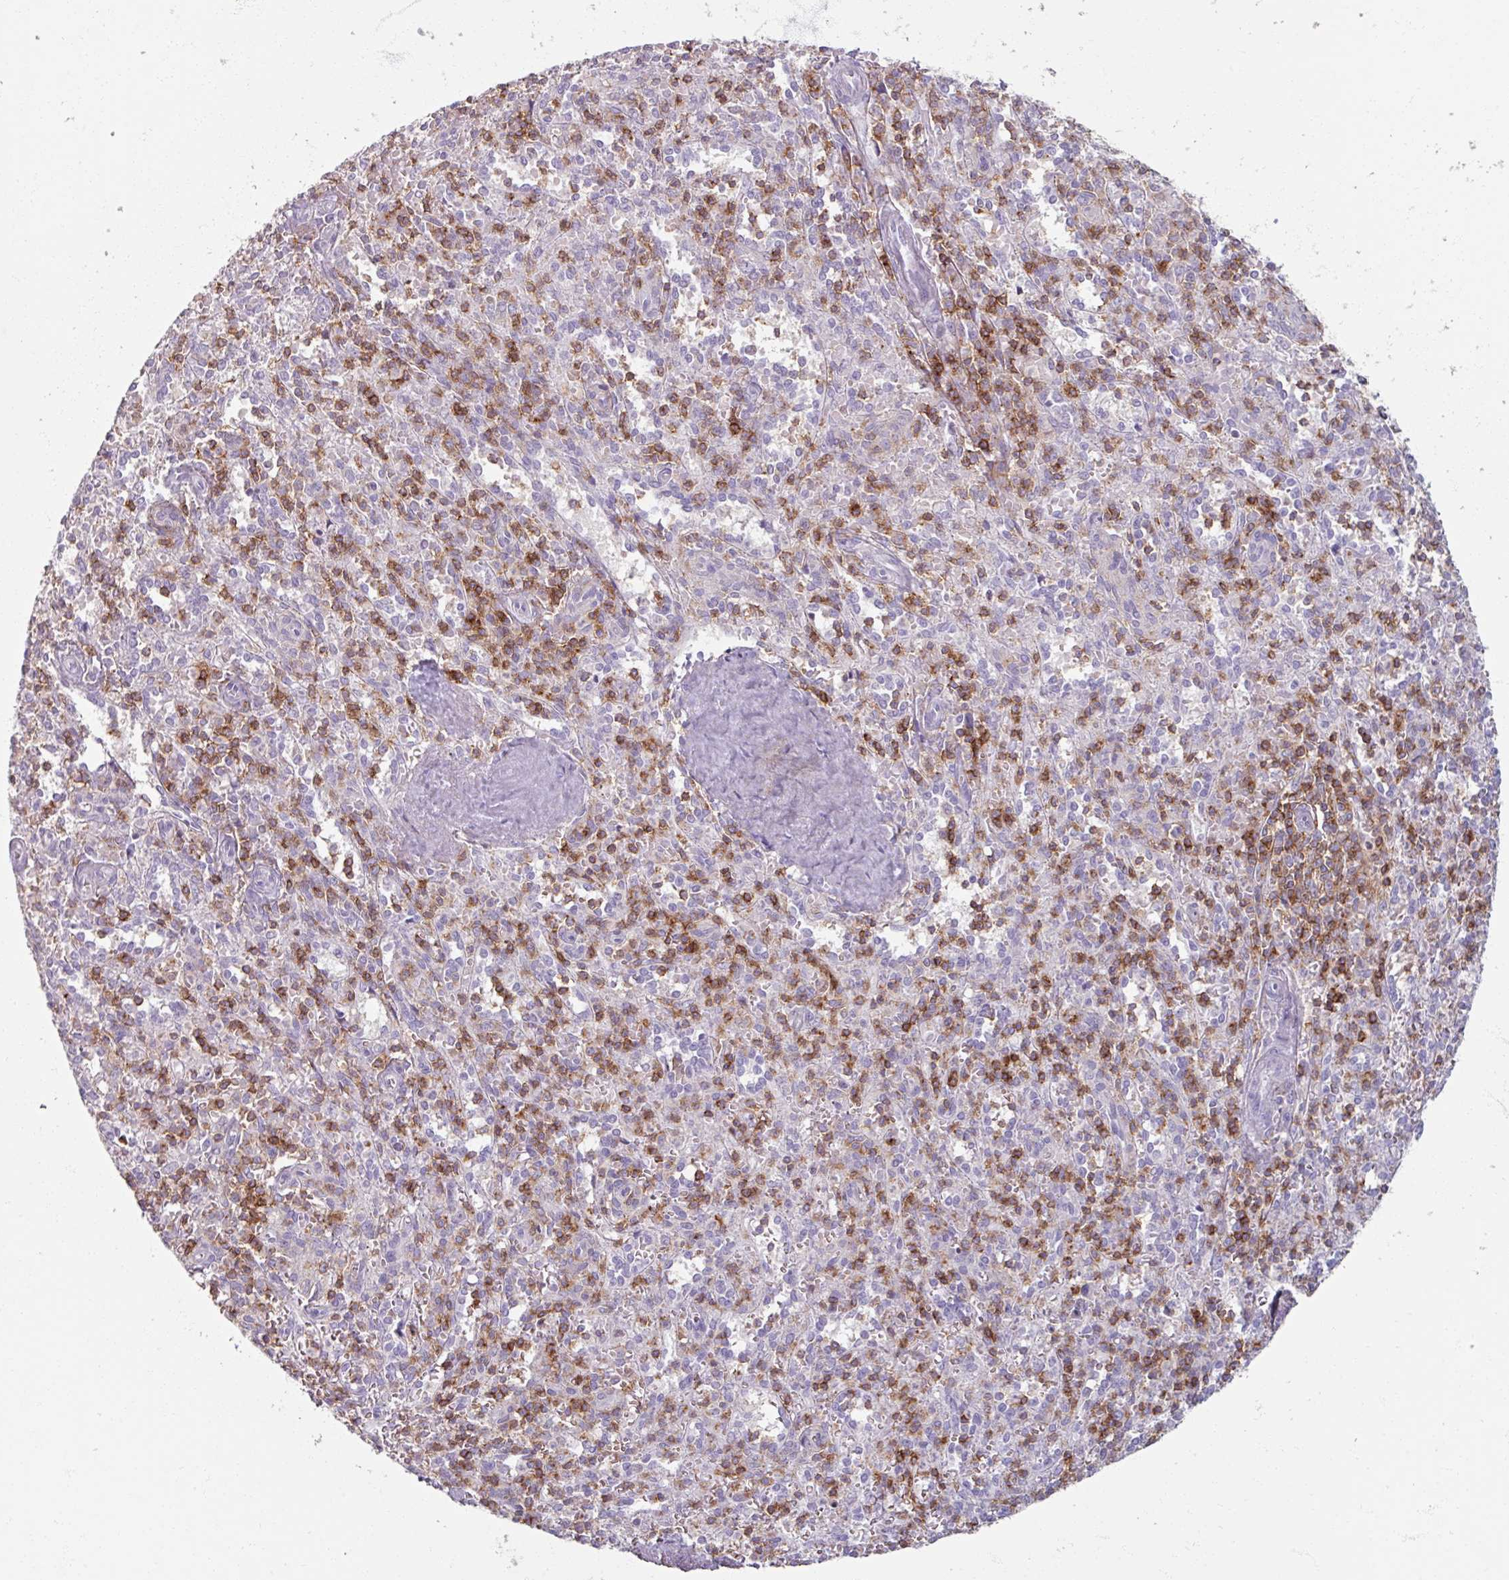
{"staining": {"intensity": "strong", "quantity": "<25%", "location": "cytoplasmic/membranous"}, "tissue": "spleen", "cell_type": "Cells in red pulp", "image_type": "normal", "snomed": [{"axis": "morphology", "description": "Normal tissue, NOS"}, {"axis": "topography", "description": "Spleen"}], "caption": "This histopathology image displays normal spleen stained with immunohistochemistry (IHC) to label a protein in brown. The cytoplasmic/membranous of cells in red pulp show strong positivity for the protein. Nuclei are counter-stained blue.", "gene": "PTPRC", "patient": {"sex": "female", "age": 70}}